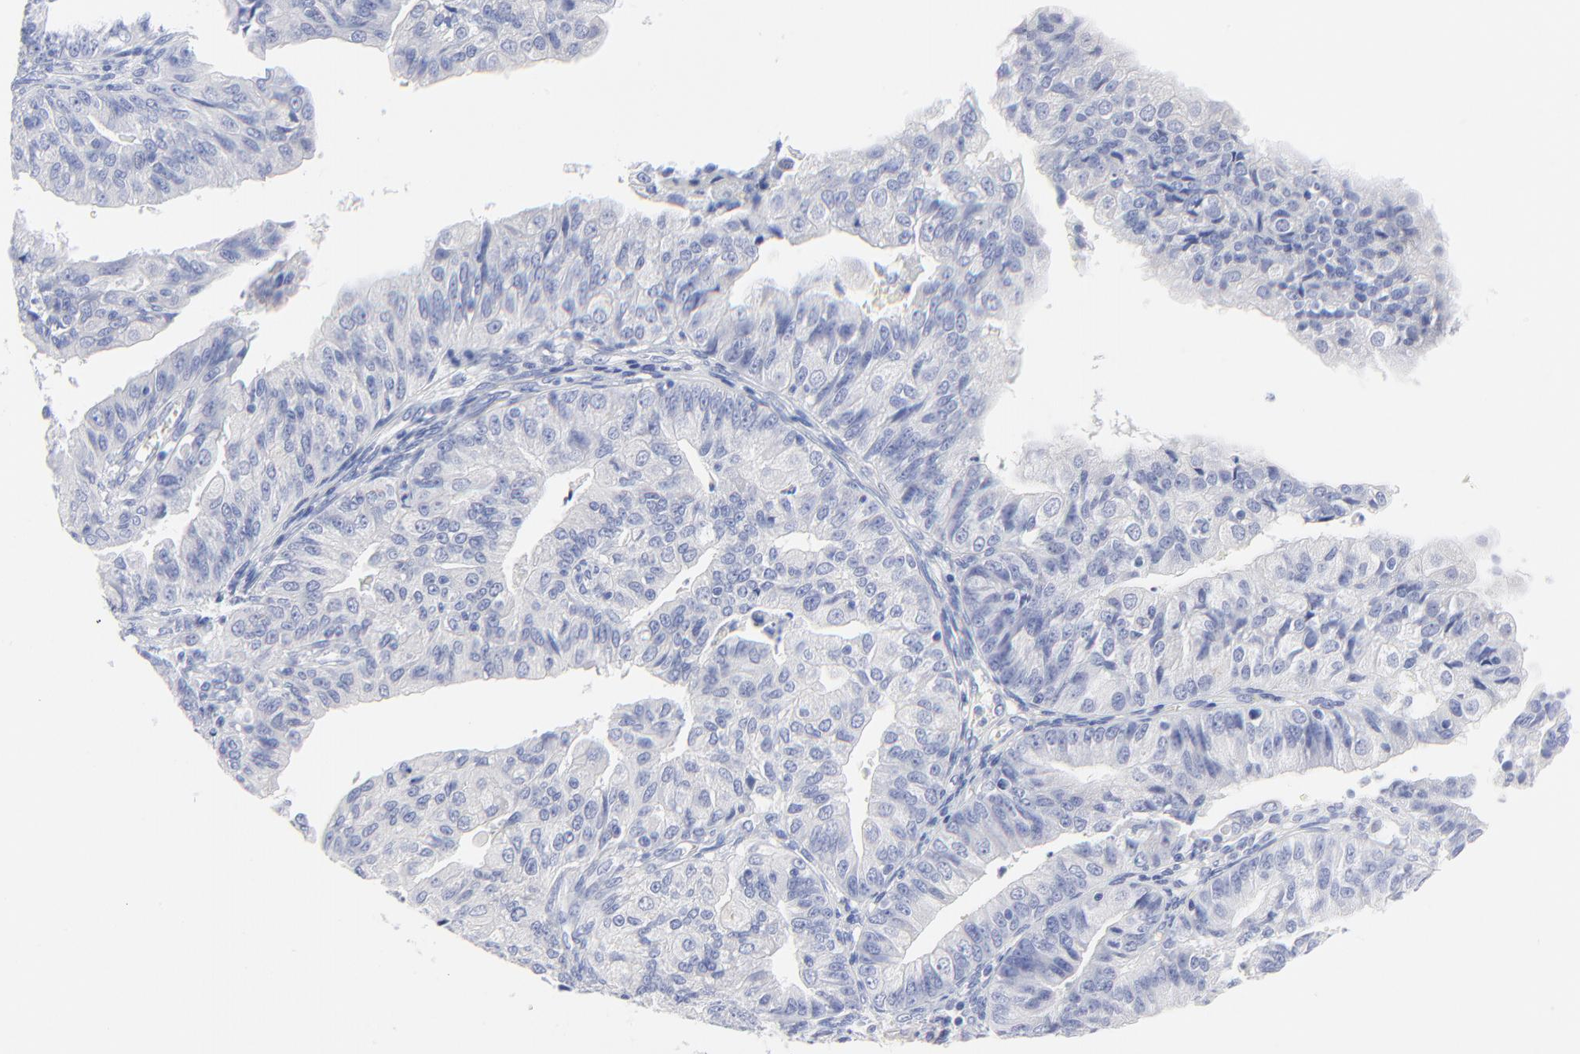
{"staining": {"intensity": "negative", "quantity": "none", "location": "none"}, "tissue": "endometrial cancer", "cell_type": "Tumor cells", "image_type": "cancer", "snomed": [{"axis": "morphology", "description": "Adenocarcinoma, NOS"}, {"axis": "topography", "description": "Endometrium"}], "caption": "Endometrial adenocarcinoma was stained to show a protein in brown. There is no significant positivity in tumor cells. The staining was performed using DAB (3,3'-diaminobenzidine) to visualize the protein expression in brown, while the nuclei were stained in blue with hematoxylin (Magnification: 20x).", "gene": "PSD3", "patient": {"sex": "female", "age": 56}}